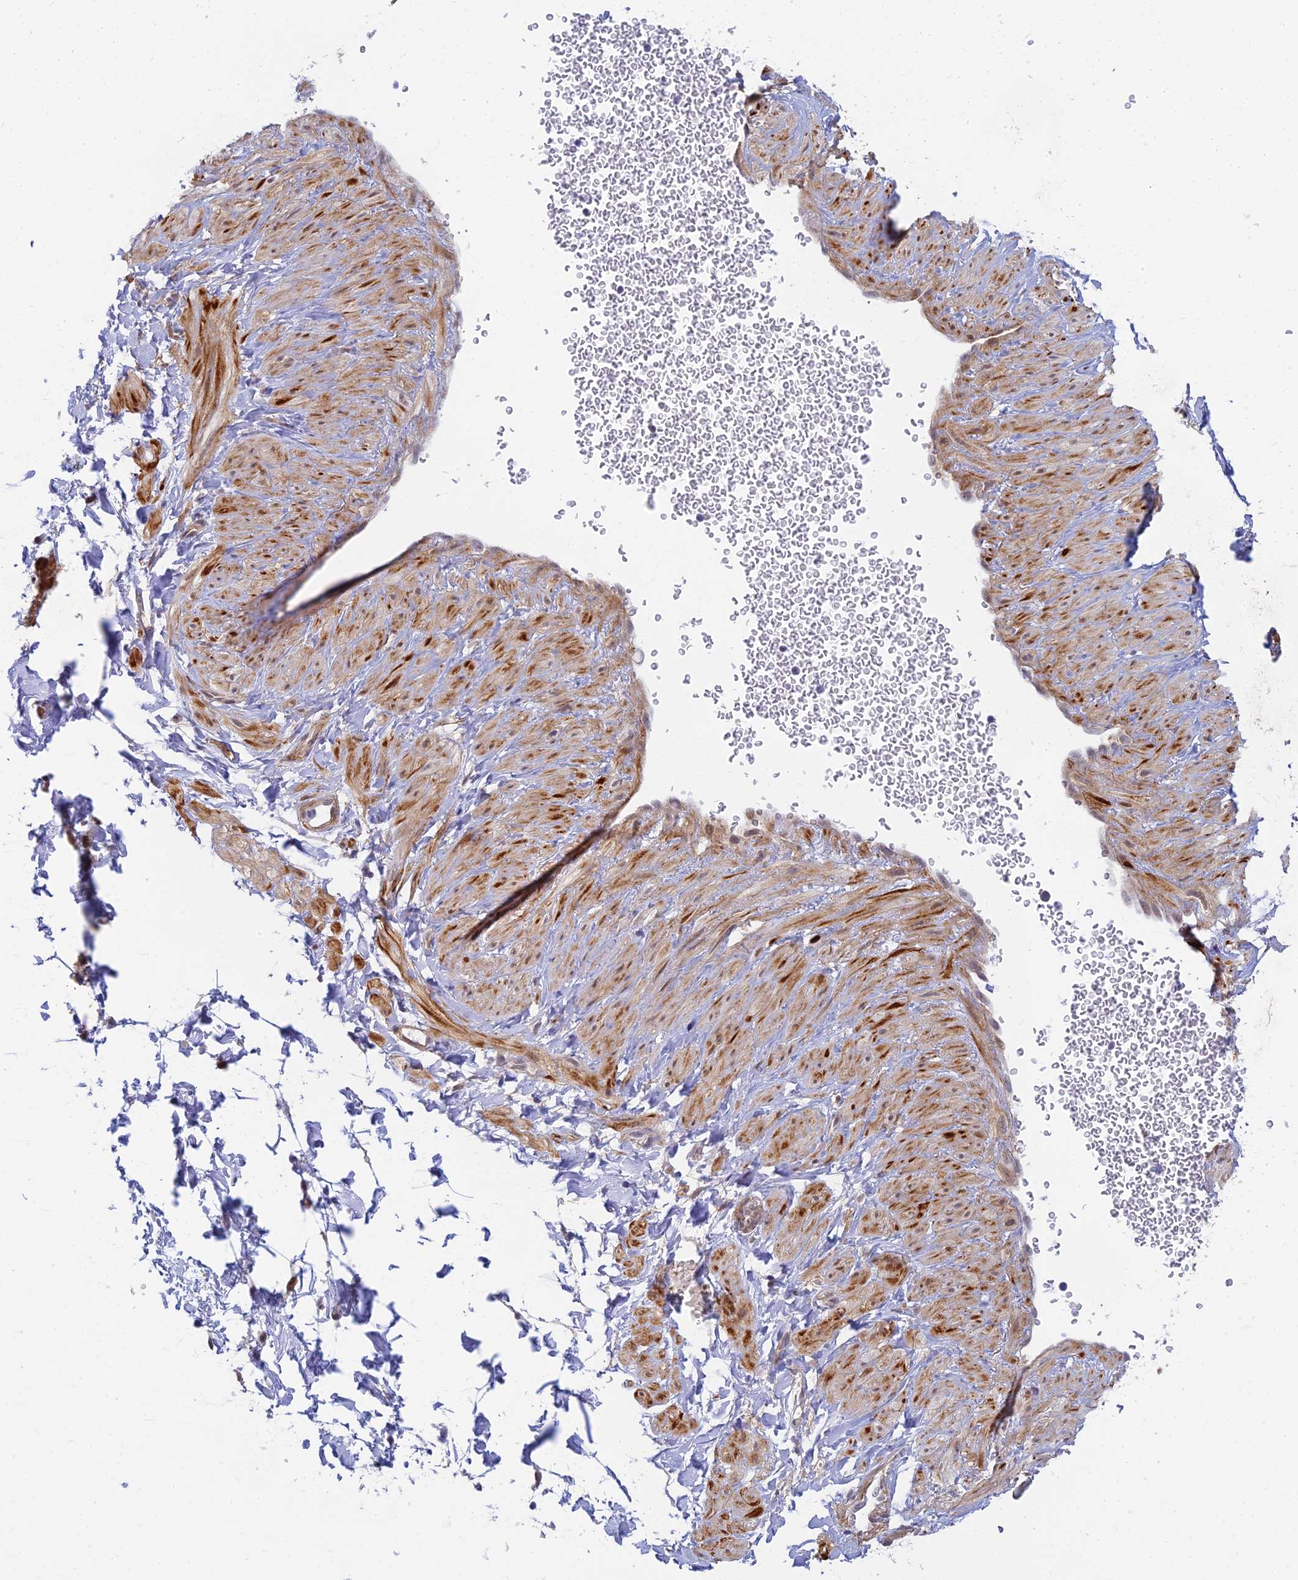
{"staining": {"intensity": "negative", "quantity": "none", "location": "none"}, "tissue": "adipose tissue", "cell_type": "Adipocytes", "image_type": "normal", "snomed": [{"axis": "morphology", "description": "Normal tissue, NOS"}, {"axis": "topography", "description": "Soft tissue"}, {"axis": "topography", "description": "Adipose tissue"}, {"axis": "topography", "description": "Vascular tissue"}, {"axis": "topography", "description": "Peripheral nerve tissue"}], "caption": "Immunohistochemistry of normal human adipose tissue exhibits no expression in adipocytes.", "gene": "CLK4", "patient": {"sex": "male", "age": 74}}